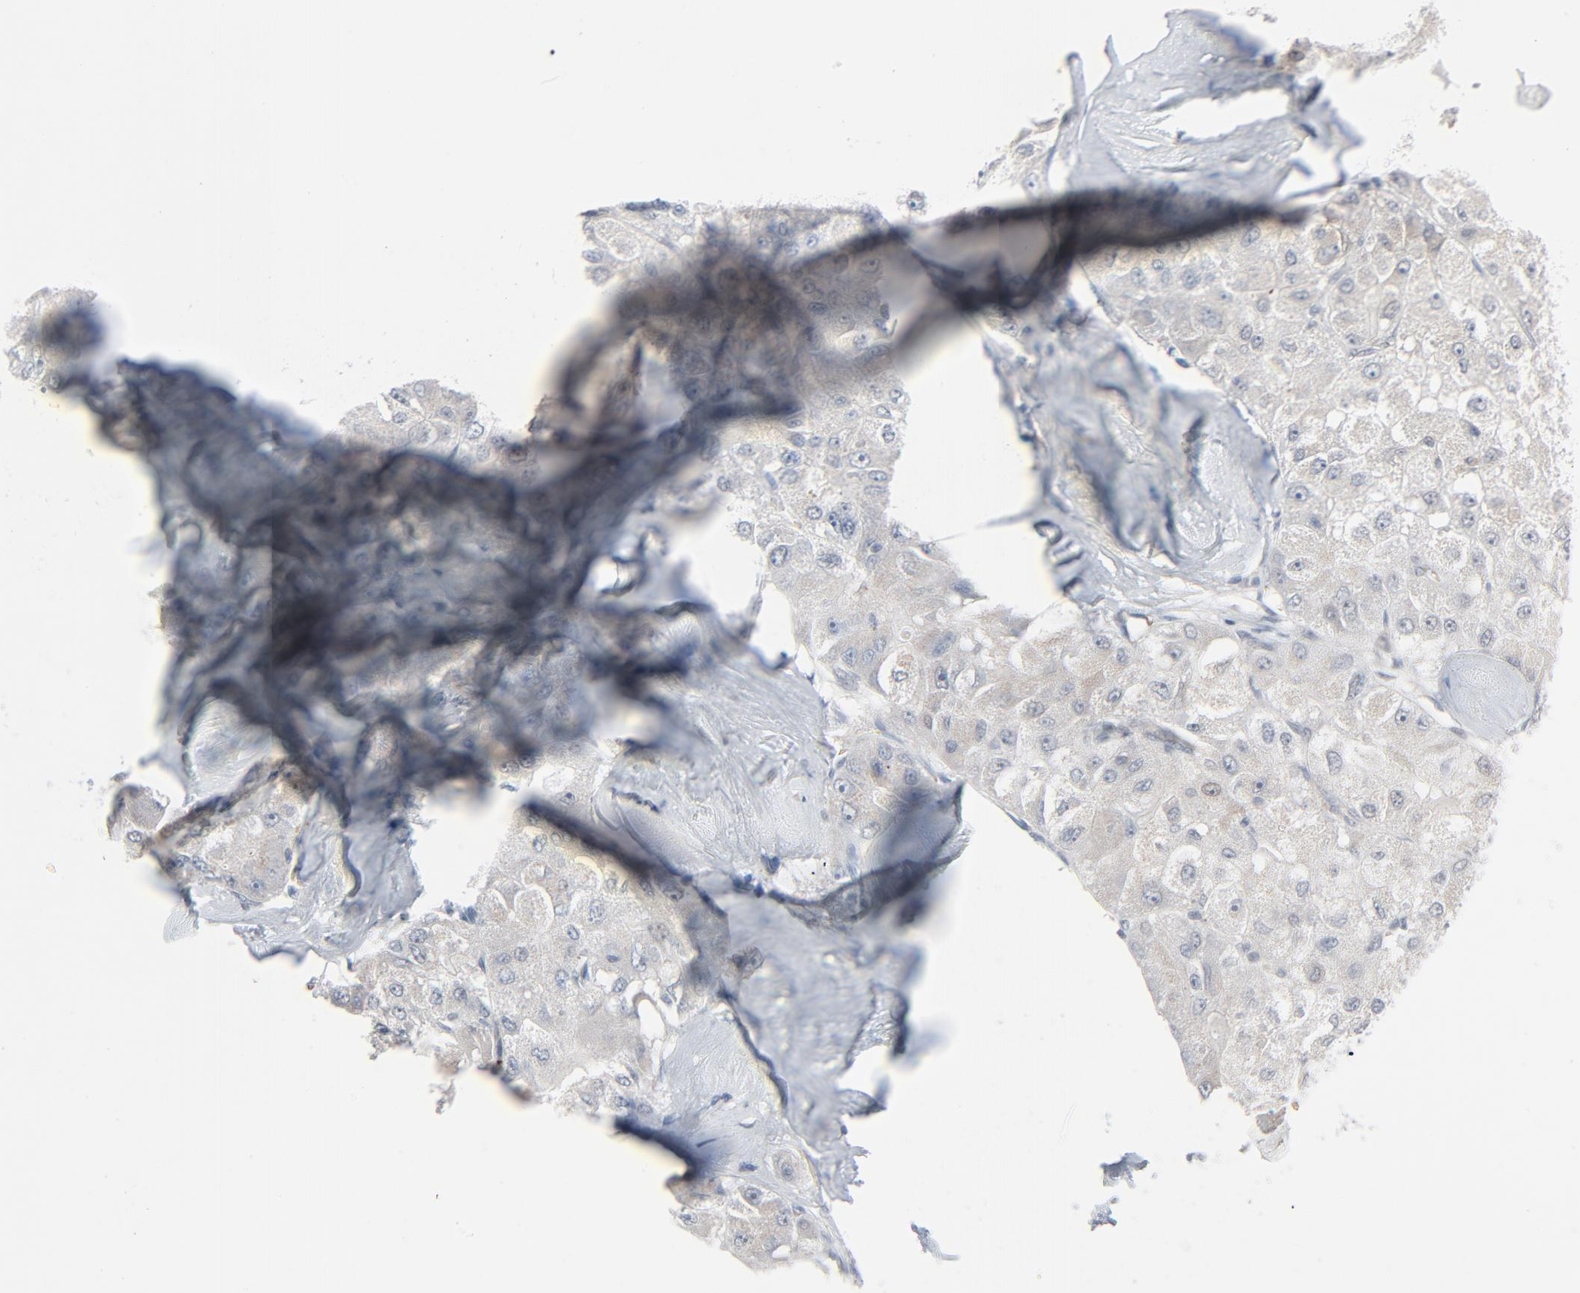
{"staining": {"intensity": "negative", "quantity": "none", "location": "none"}, "tissue": "liver cancer", "cell_type": "Tumor cells", "image_type": "cancer", "snomed": [{"axis": "morphology", "description": "Carcinoma, Hepatocellular, NOS"}, {"axis": "topography", "description": "Liver"}], "caption": "An immunohistochemistry (IHC) micrograph of liver cancer (hepatocellular carcinoma) is shown. There is no staining in tumor cells of liver cancer (hepatocellular carcinoma).", "gene": "SAGE1", "patient": {"sex": "male", "age": 80}}